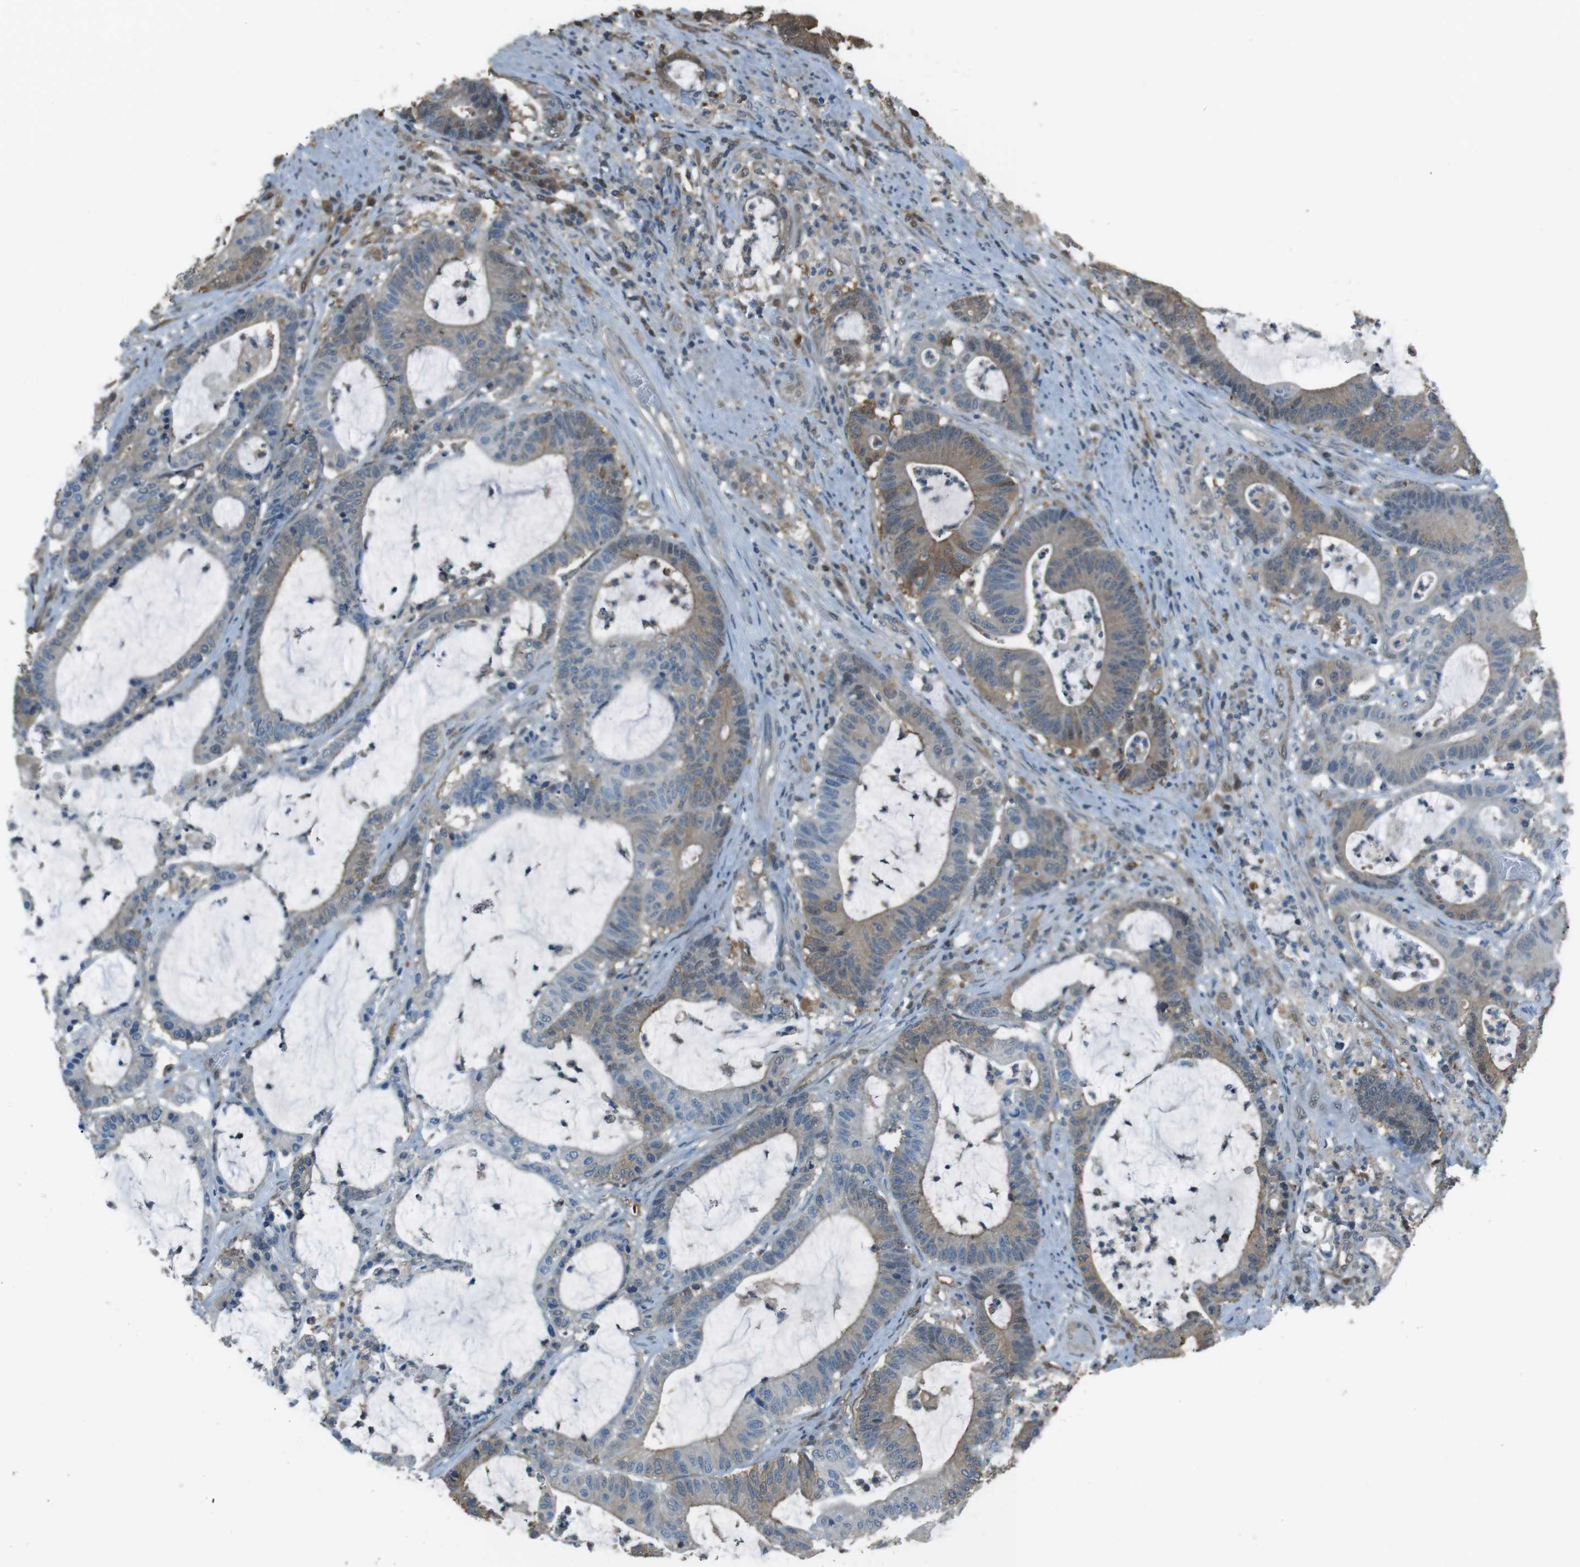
{"staining": {"intensity": "weak", "quantity": "25%-75%", "location": "cytoplasmic/membranous"}, "tissue": "colorectal cancer", "cell_type": "Tumor cells", "image_type": "cancer", "snomed": [{"axis": "morphology", "description": "Adenocarcinoma, NOS"}, {"axis": "topography", "description": "Colon"}], "caption": "A low amount of weak cytoplasmic/membranous positivity is identified in about 25%-75% of tumor cells in colorectal cancer tissue. The protein of interest is stained brown, and the nuclei are stained in blue (DAB (3,3'-diaminobenzidine) IHC with brightfield microscopy, high magnification).", "gene": "TWSG1", "patient": {"sex": "female", "age": 84}}